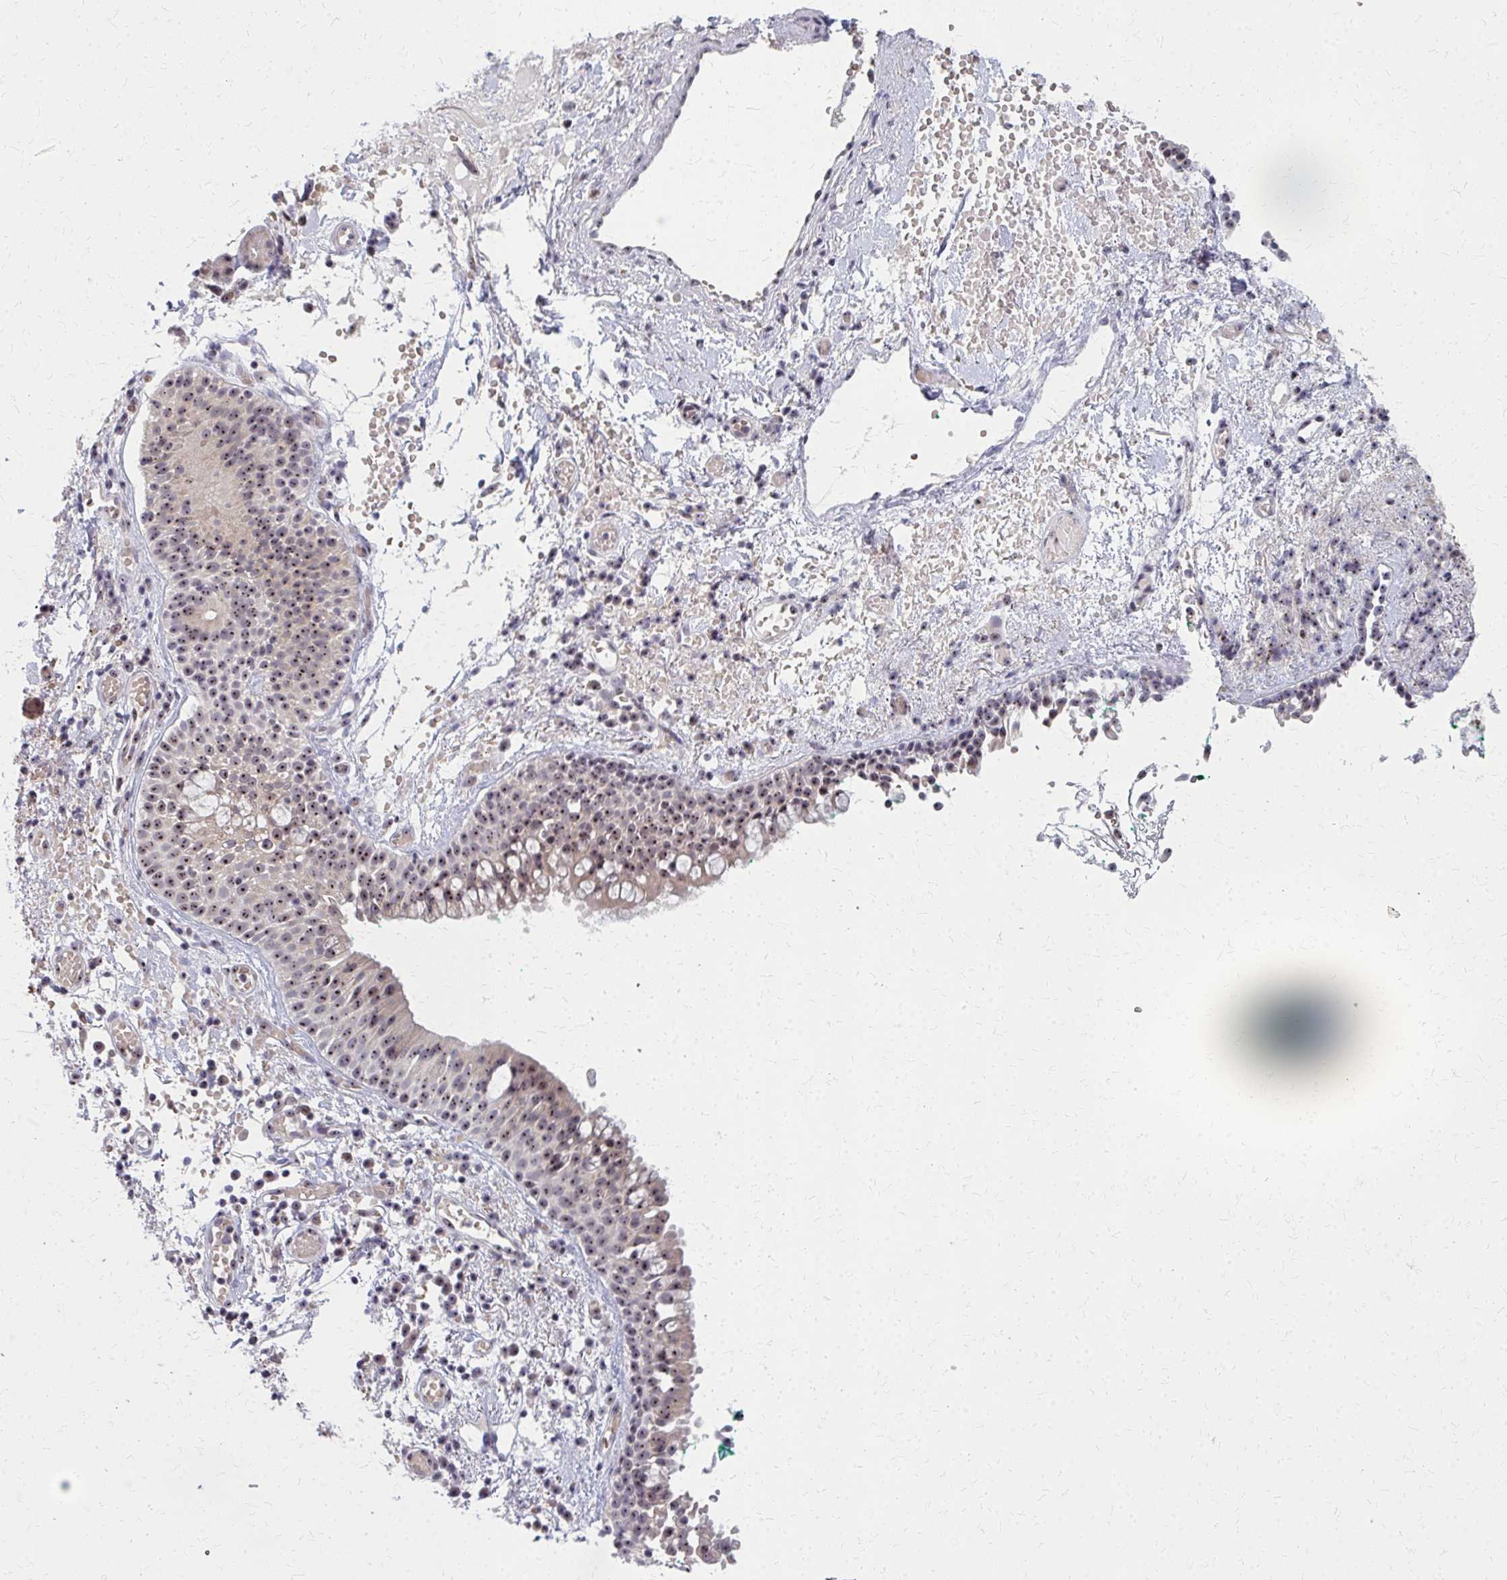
{"staining": {"intensity": "weak", "quantity": ">75%", "location": "nuclear"}, "tissue": "nasopharynx", "cell_type": "Respiratory epithelial cells", "image_type": "normal", "snomed": [{"axis": "morphology", "description": "Normal tissue, NOS"}, {"axis": "morphology", "description": "Basal cell carcinoma"}, {"axis": "topography", "description": "Cartilage tissue"}, {"axis": "topography", "description": "Nasopharynx"}, {"axis": "topography", "description": "Oral tissue"}], "caption": "Respiratory epithelial cells demonstrate low levels of weak nuclear staining in about >75% of cells in unremarkable human nasopharynx.", "gene": "NUDT16", "patient": {"sex": "female", "age": 77}}